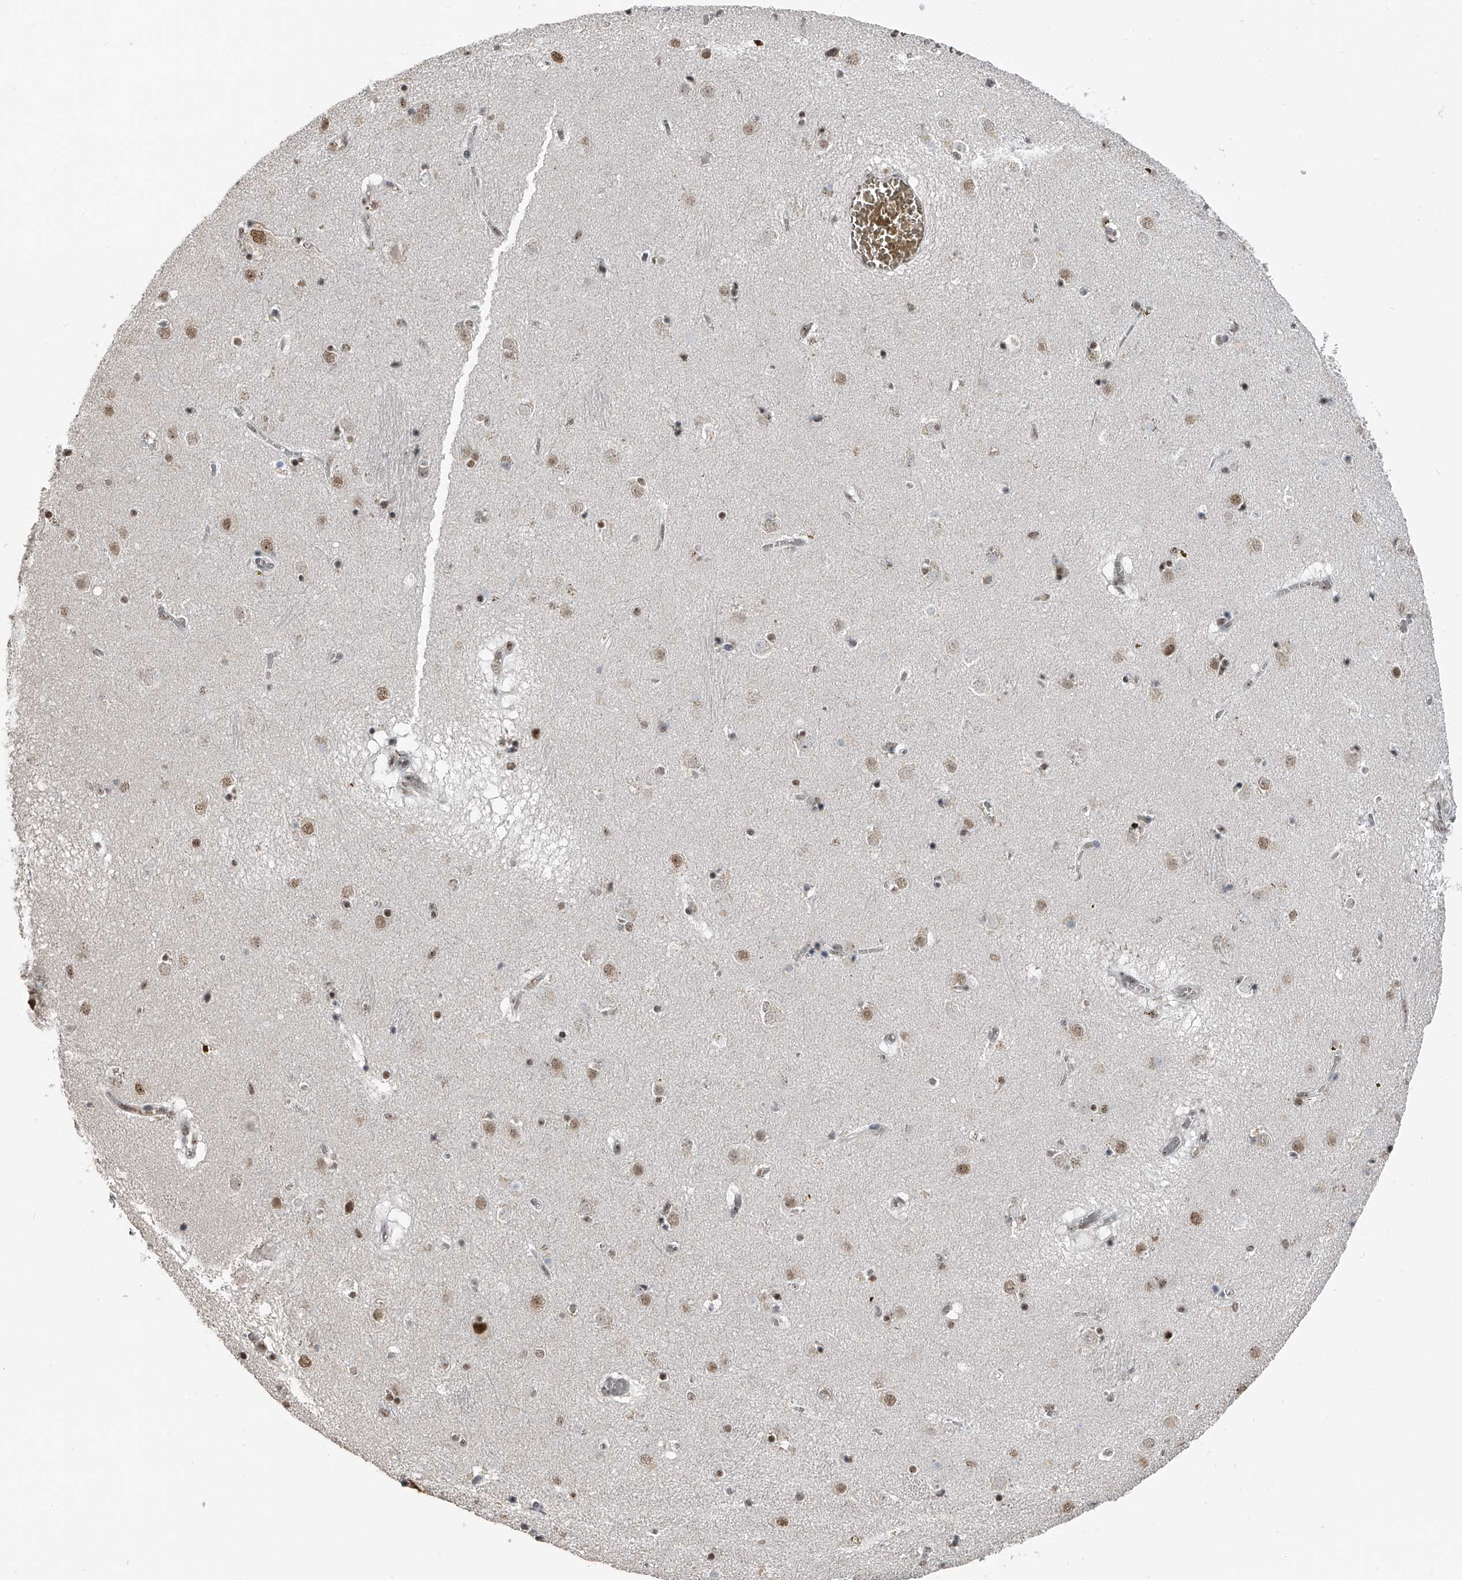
{"staining": {"intensity": "moderate", "quantity": "25%-75%", "location": "nuclear"}, "tissue": "caudate", "cell_type": "Glial cells", "image_type": "normal", "snomed": [{"axis": "morphology", "description": "Normal tissue, NOS"}, {"axis": "topography", "description": "Lateral ventricle wall"}], "caption": "This is an image of immunohistochemistry staining of unremarkable caudate, which shows moderate staining in the nuclear of glial cells.", "gene": "TCOF1", "patient": {"sex": "male", "age": 70}}